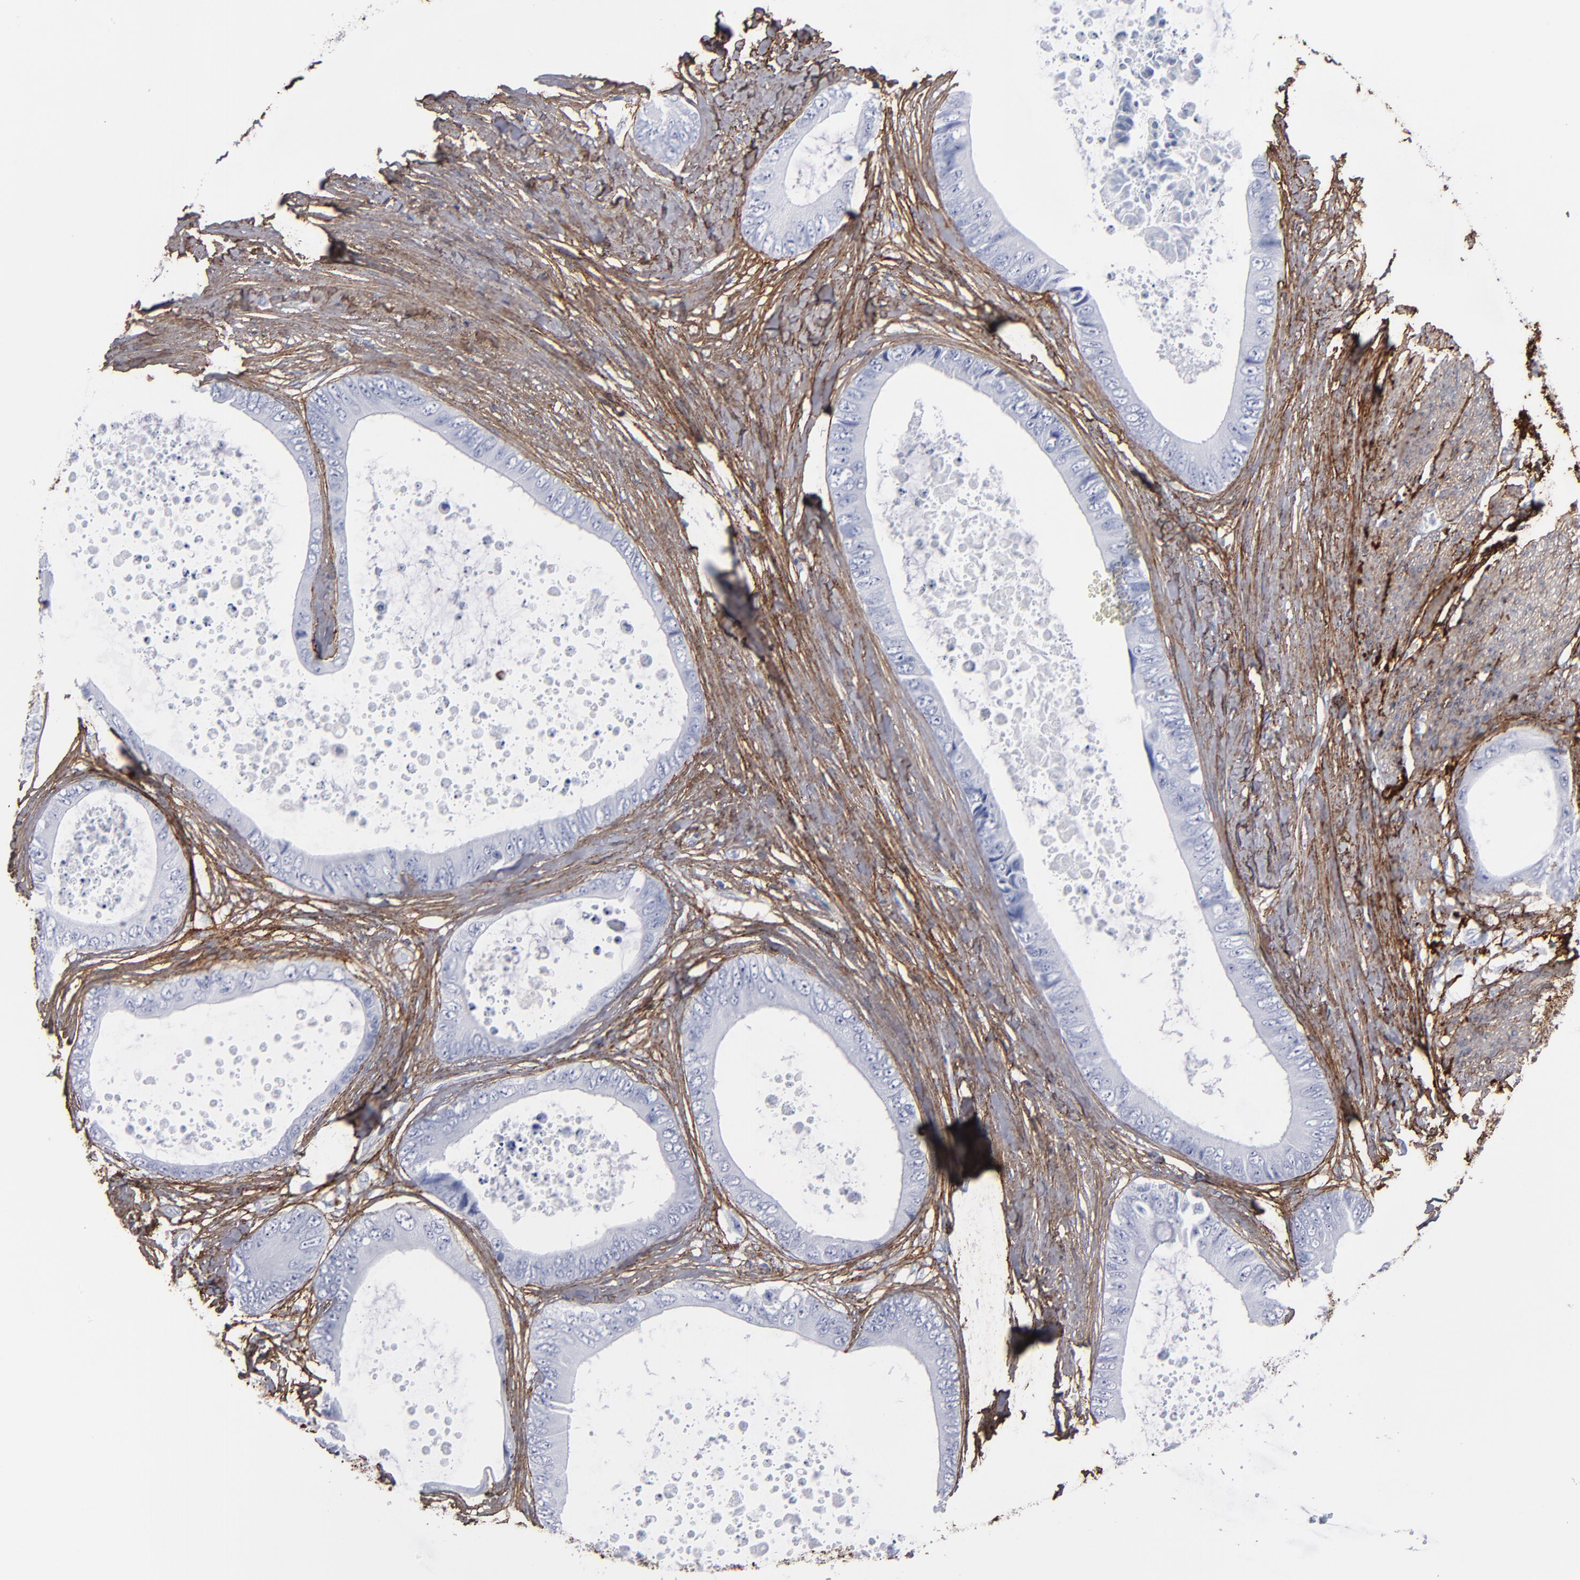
{"staining": {"intensity": "negative", "quantity": "none", "location": "none"}, "tissue": "colorectal cancer", "cell_type": "Tumor cells", "image_type": "cancer", "snomed": [{"axis": "morphology", "description": "Normal tissue, NOS"}, {"axis": "morphology", "description": "Adenocarcinoma, NOS"}, {"axis": "topography", "description": "Rectum"}, {"axis": "topography", "description": "Peripheral nerve tissue"}], "caption": "This is a image of immunohistochemistry (IHC) staining of colorectal cancer (adenocarcinoma), which shows no positivity in tumor cells. (DAB (3,3'-diaminobenzidine) IHC visualized using brightfield microscopy, high magnification).", "gene": "EMILIN1", "patient": {"sex": "female", "age": 77}}